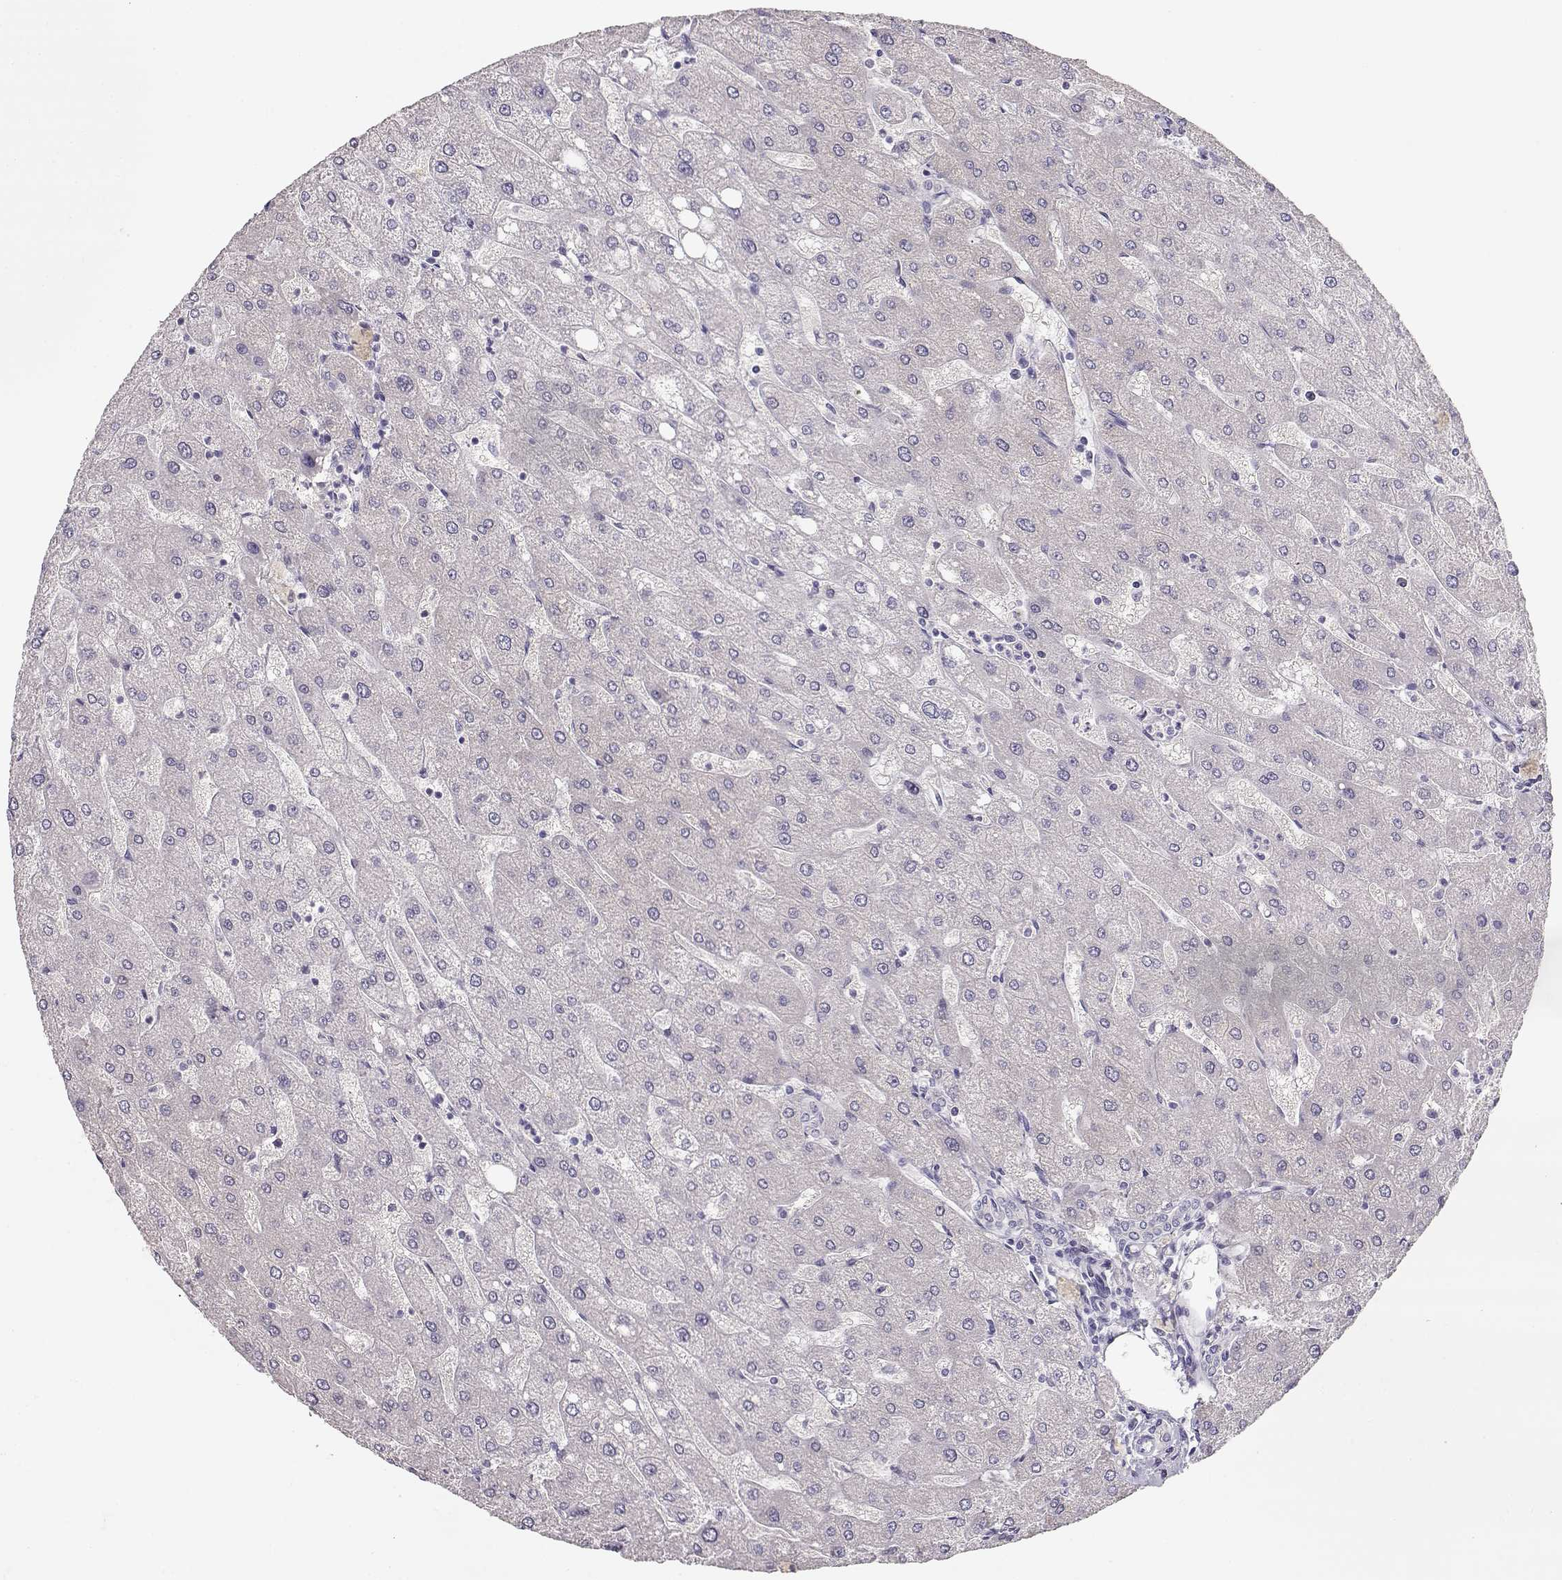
{"staining": {"intensity": "negative", "quantity": "none", "location": "none"}, "tissue": "liver", "cell_type": "Cholangiocytes", "image_type": "normal", "snomed": [{"axis": "morphology", "description": "Normal tissue, NOS"}, {"axis": "topography", "description": "Liver"}], "caption": "A high-resolution image shows immunohistochemistry (IHC) staining of normal liver, which exhibits no significant expression in cholangiocytes.", "gene": "GLIPR1L2", "patient": {"sex": "male", "age": 67}}